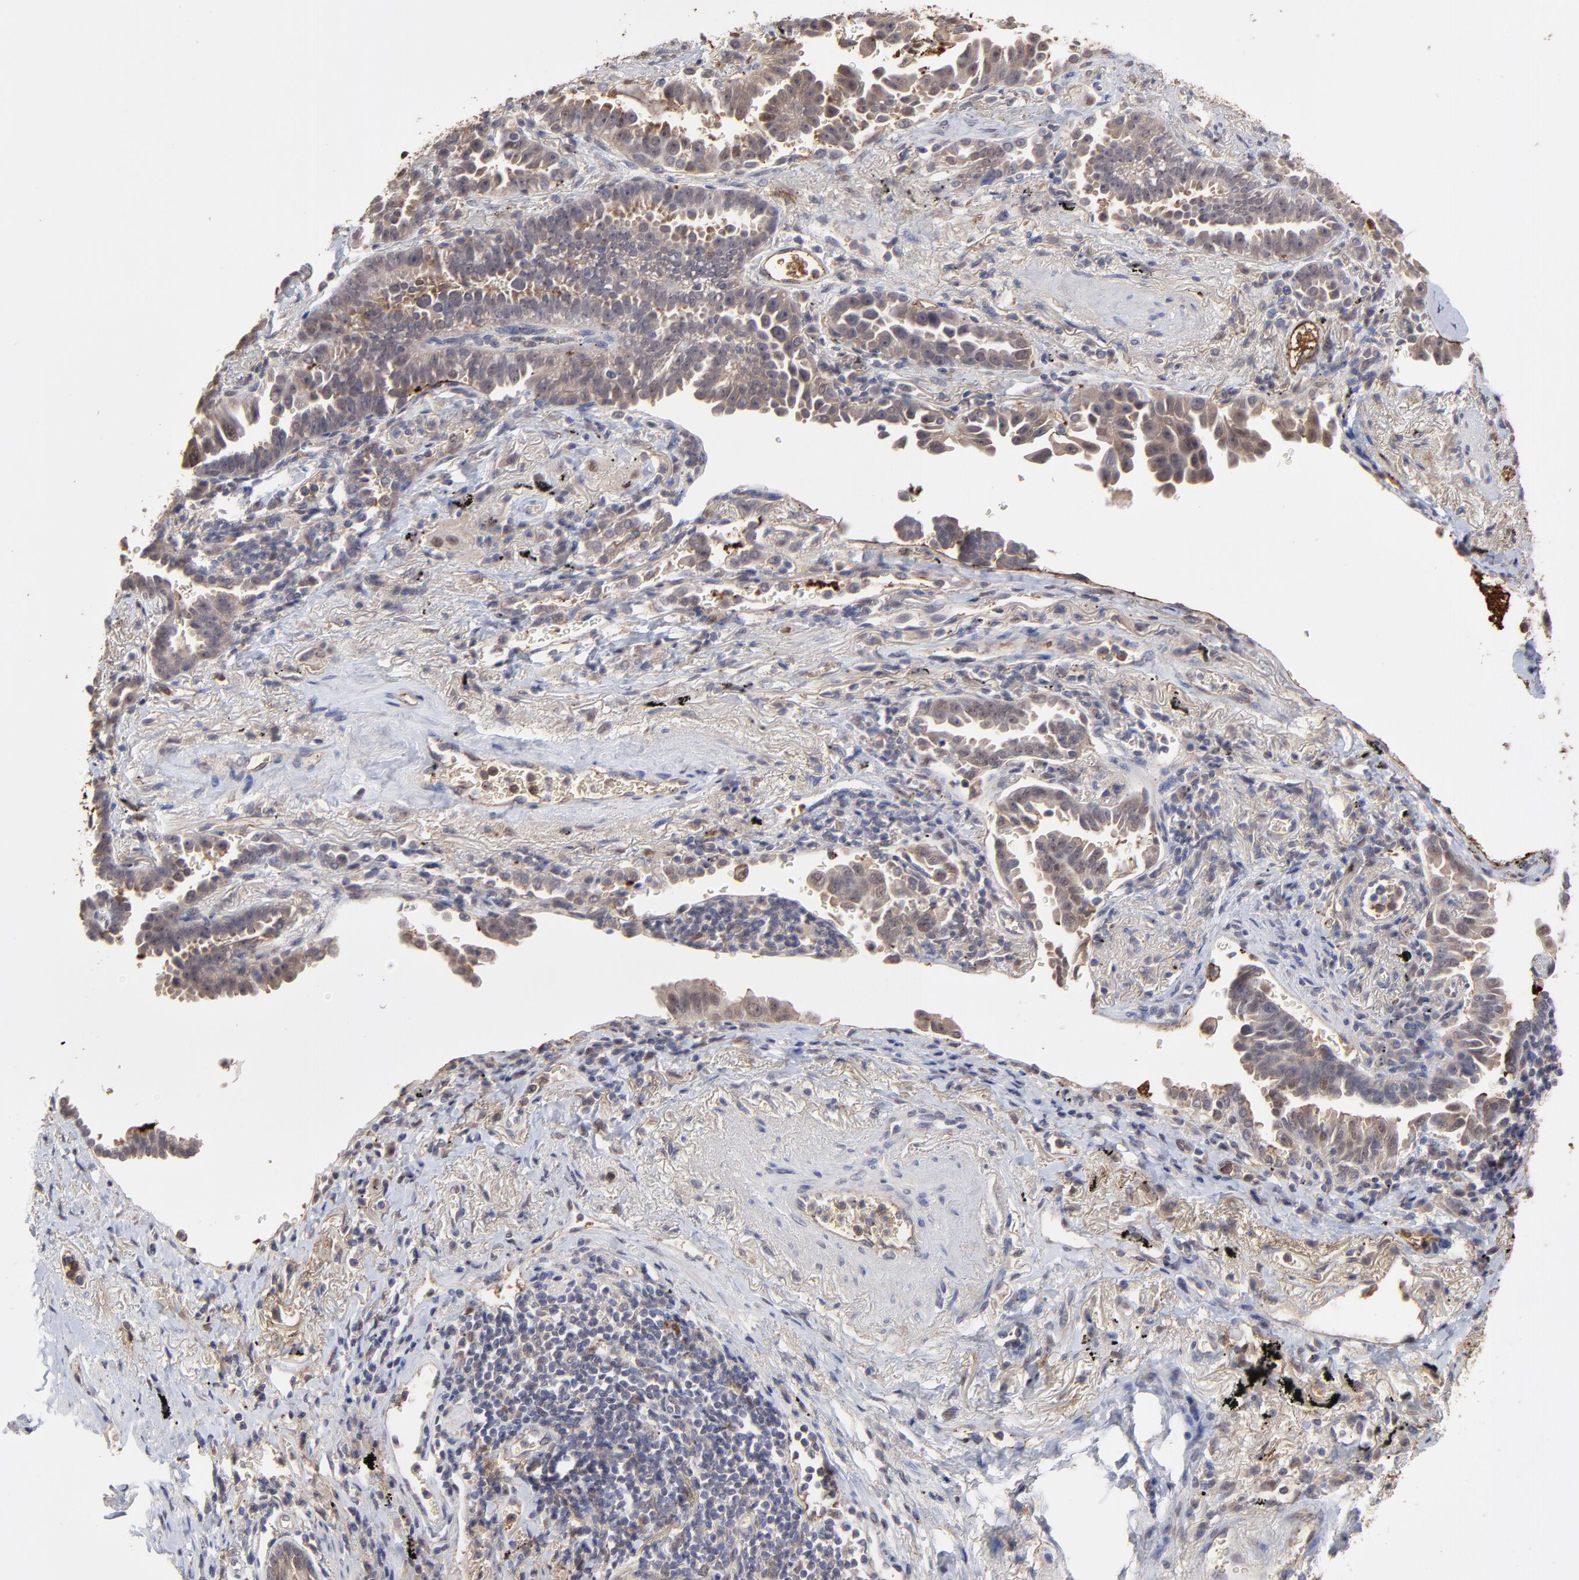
{"staining": {"intensity": "weak", "quantity": ">75%", "location": "cytoplasmic/membranous"}, "tissue": "lung cancer", "cell_type": "Tumor cells", "image_type": "cancer", "snomed": [{"axis": "morphology", "description": "Adenocarcinoma, NOS"}, {"axis": "topography", "description": "Lung"}], "caption": "This photomicrograph displays IHC staining of human adenocarcinoma (lung), with low weak cytoplasmic/membranous expression in approximately >75% of tumor cells.", "gene": "PSMD14", "patient": {"sex": "female", "age": 64}}